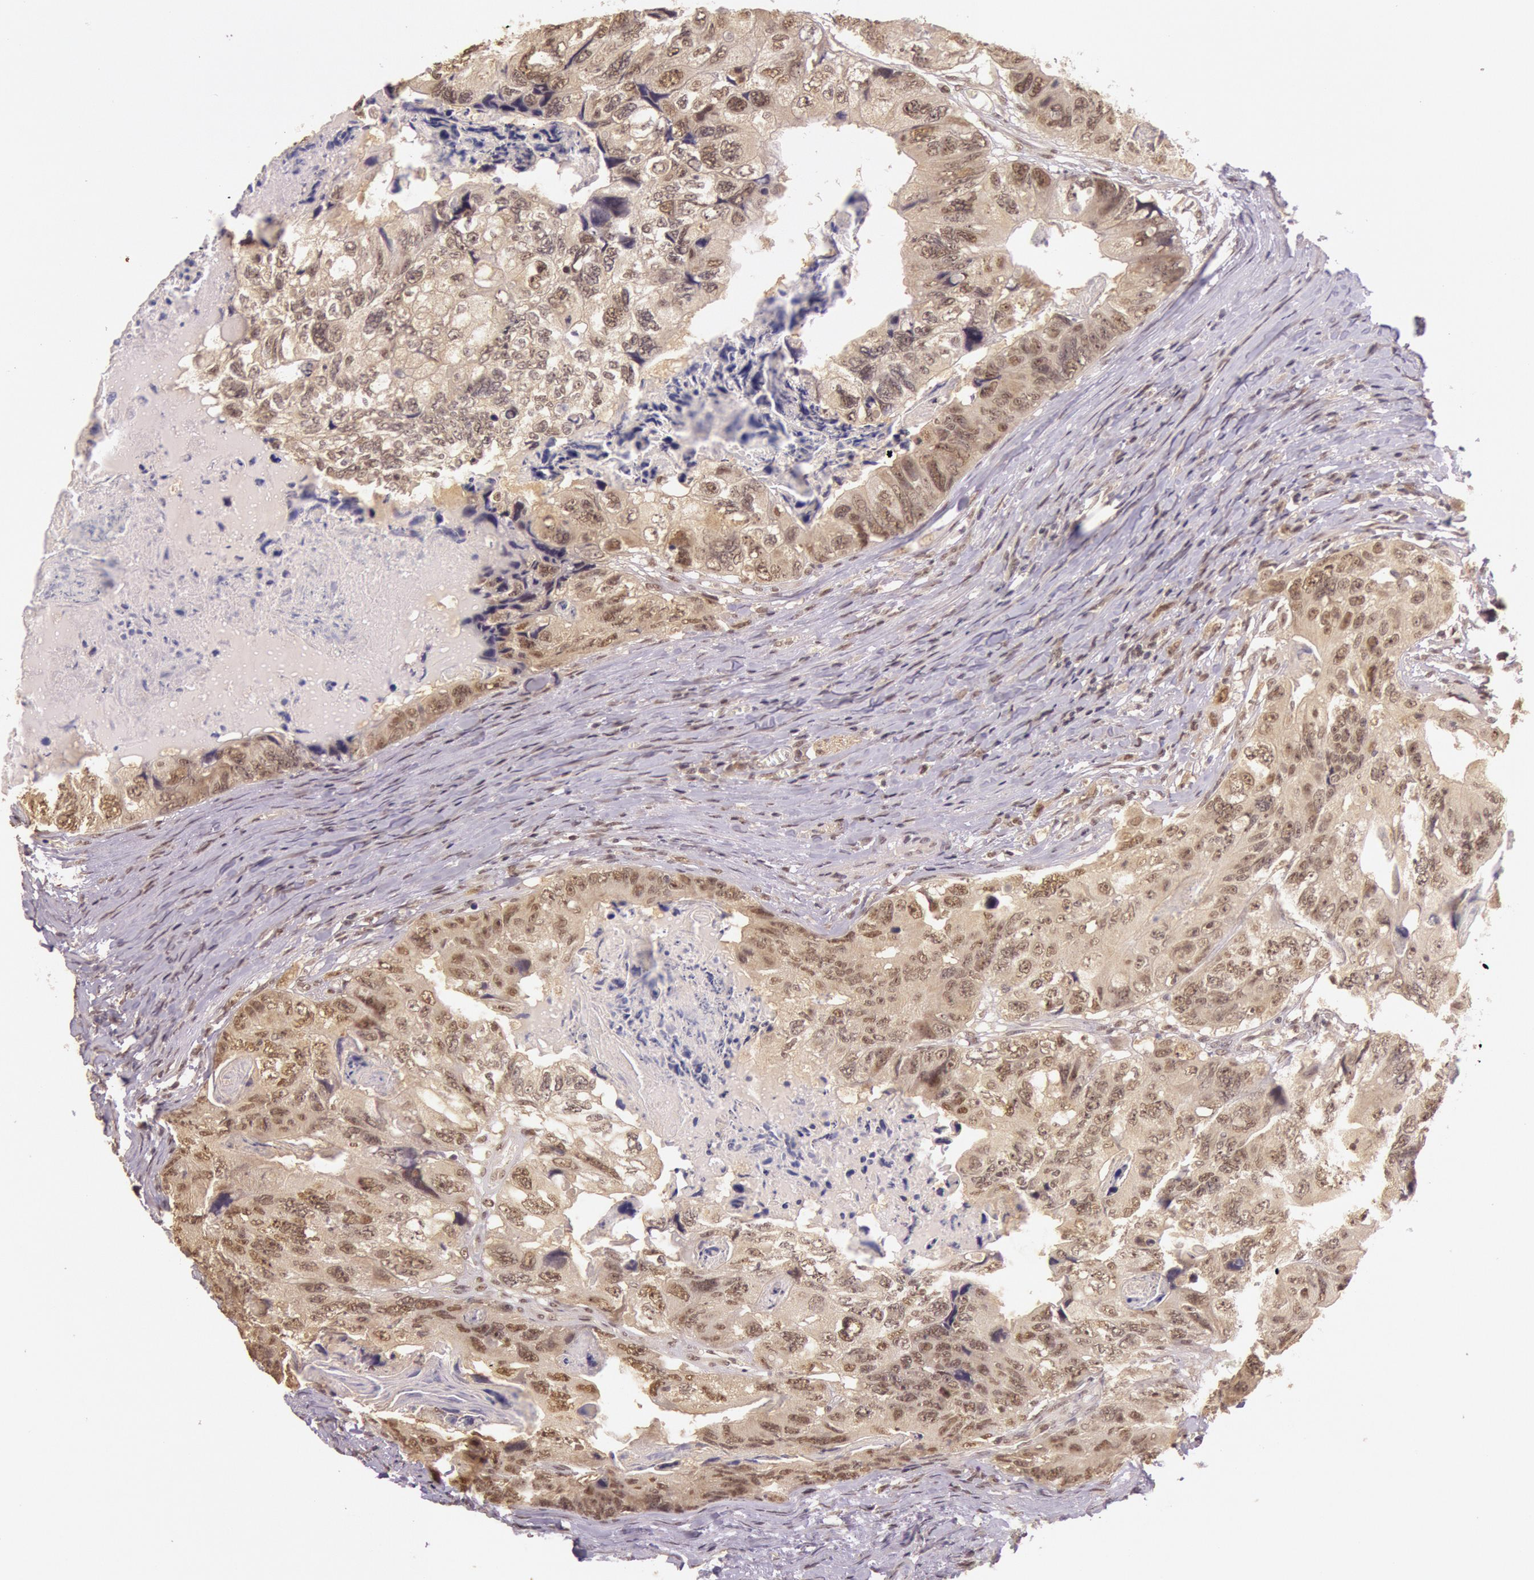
{"staining": {"intensity": "moderate", "quantity": ">75%", "location": "cytoplasmic/membranous,nuclear"}, "tissue": "colorectal cancer", "cell_type": "Tumor cells", "image_type": "cancer", "snomed": [{"axis": "morphology", "description": "Adenocarcinoma, NOS"}, {"axis": "topography", "description": "Rectum"}], "caption": "A photomicrograph of human colorectal adenocarcinoma stained for a protein exhibits moderate cytoplasmic/membranous and nuclear brown staining in tumor cells.", "gene": "RTL10", "patient": {"sex": "female", "age": 82}}